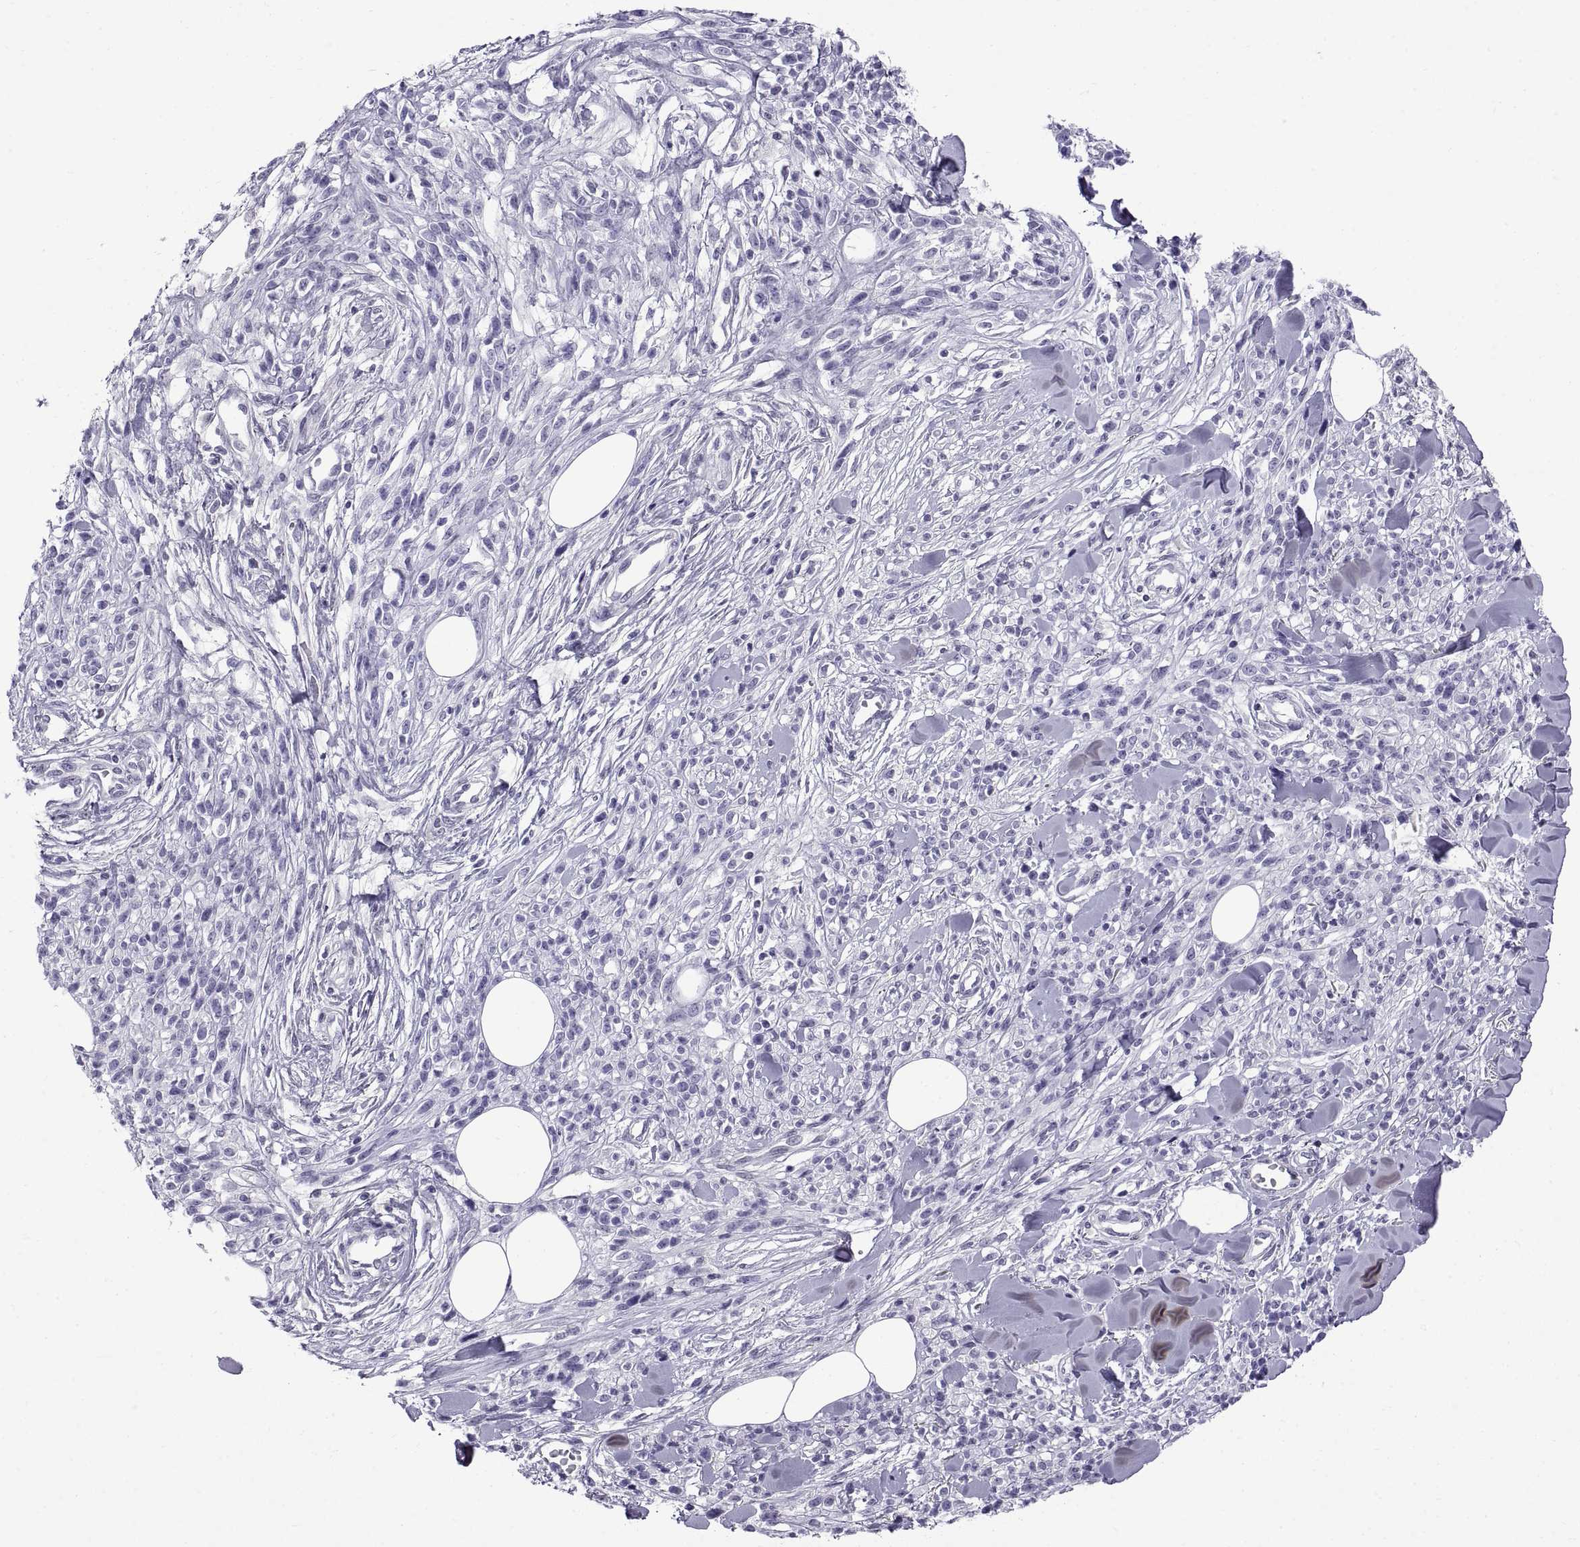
{"staining": {"intensity": "negative", "quantity": "none", "location": "none"}, "tissue": "melanoma", "cell_type": "Tumor cells", "image_type": "cancer", "snomed": [{"axis": "morphology", "description": "Malignant melanoma, NOS"}, {"axis": "topography", "description": "Skin"}, {"axis": "topography", "description": "Skin of trunk"}], "caption": "Histopathology image shows no protein staining in tumor cells of malignant melanoma tissue. (Brightfield microscopy of DAB IHC at high magnification).", "gene": "SPDYE1", "patient": {"sex": "male", "age": 74}}